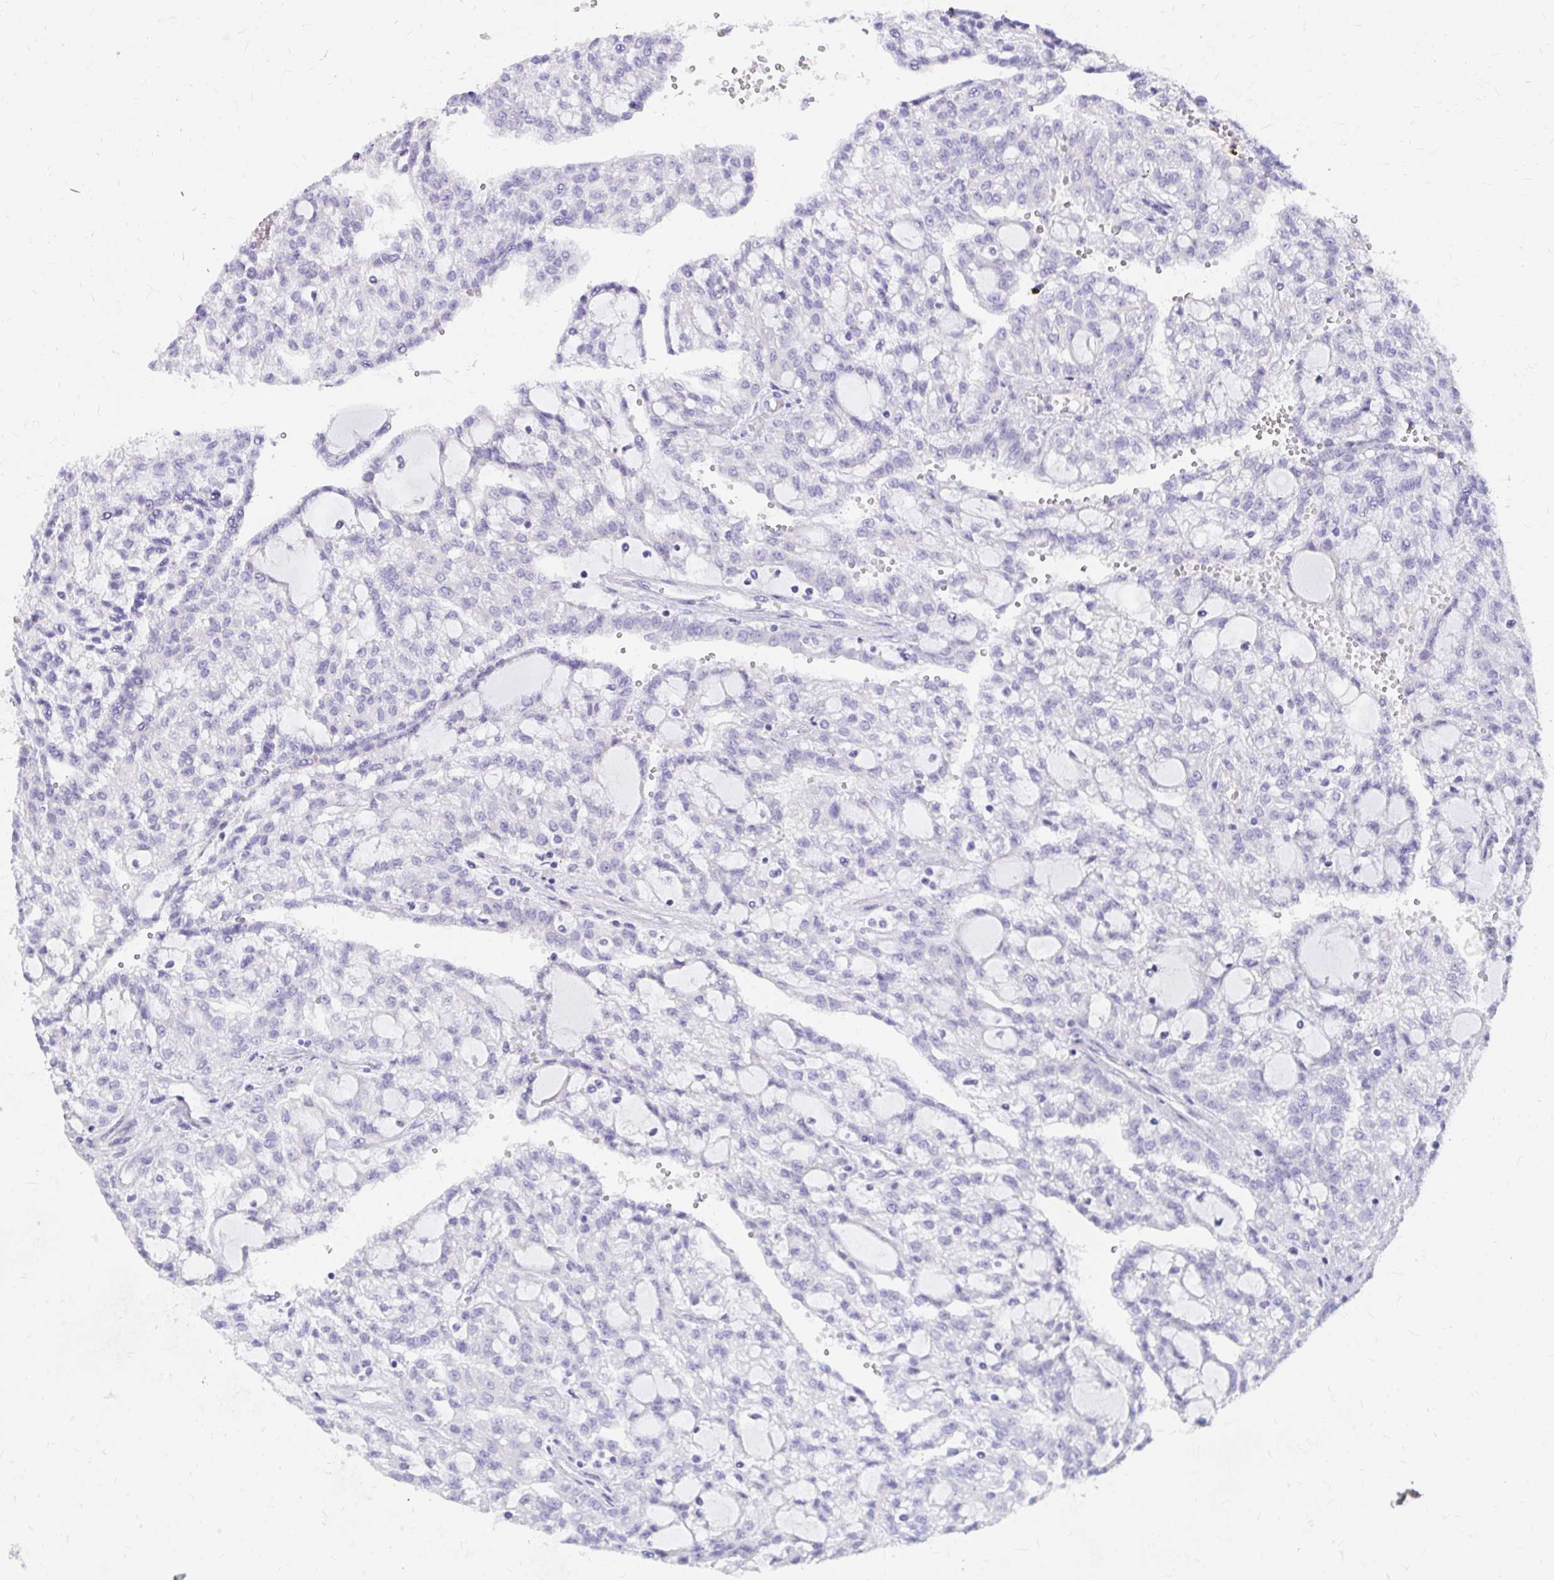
{"staining": {"intensity": "negative", "quantity": "none", "location": "none"}, "tissue": "renal cancer", "cell_type": "Tumor cells", "image_type": "cancer", "snomed": [{"axis": "morphology", "description": "Adenocarcinoma, NOS"}, {"axis": "topography", "description": "Kidney"}], "caption": "Micrograph shows no significant protein expression in tumor cells of renal cancer (adenocarcinoma). The staining is performed using DAB brown chromogen with nuclei counter-stained in using hematoxylin.", "gene": "C19orf81", "patient": {"sex": "male", "age": 63}}